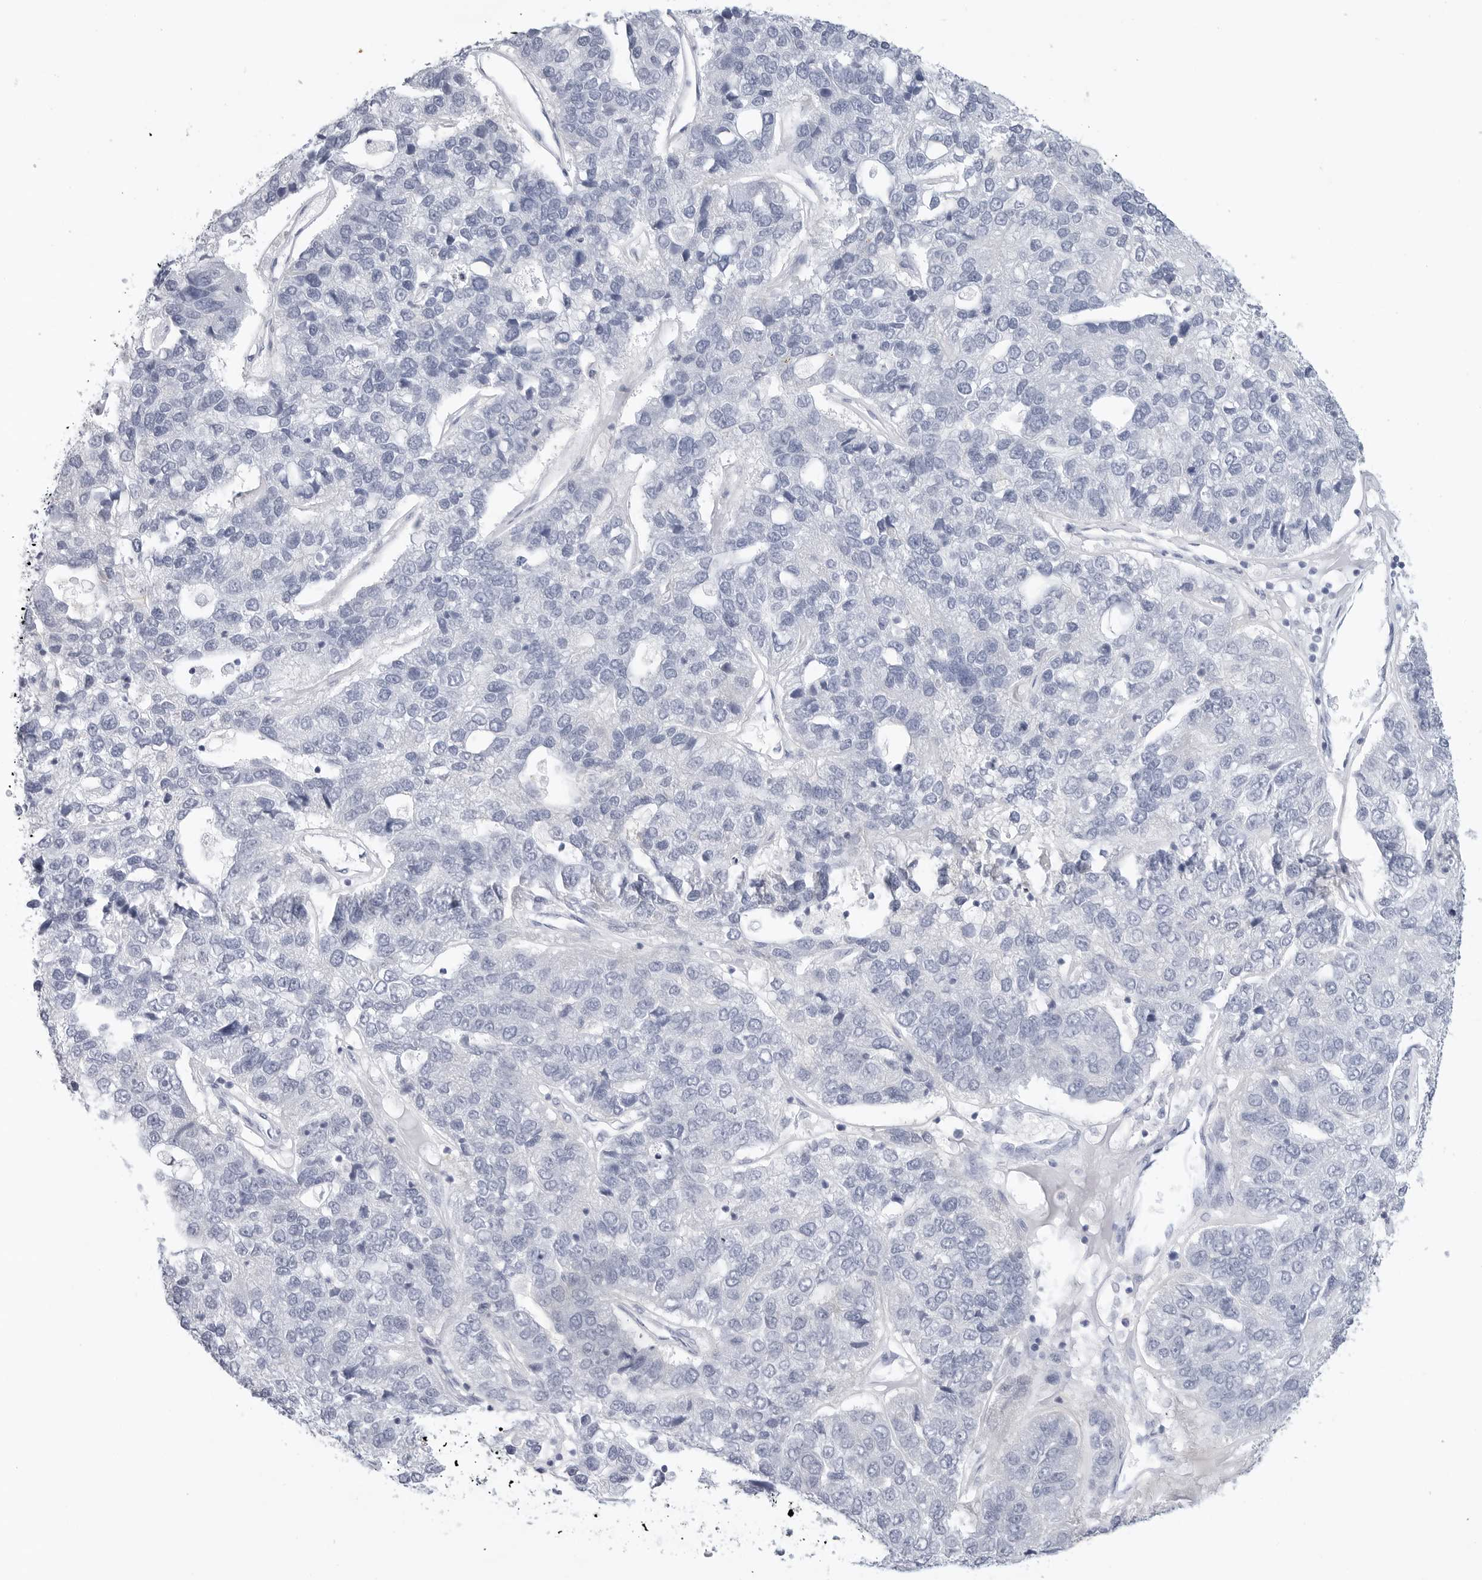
{"staining": {"intensity": "negative", "quantity": "none", "location": "none"}, "tissue": "pancreatic cancer", "cell_type": "Tumor cells", "image_type": "cancer", "snomed": [{"axis": "morphology", "description": "Adenocarcinoma, NOS"}, {"axis": "topography", "description": "Pancreas"}], "caption": "Immunohistochemistry micrograph of human pancreatic adenocarcinoma stained for a protein (brown), which demonstrates no positivity in tumor cells.", "gene": "SLC19A1", "patient": {"sex": "female", "age": 61}}